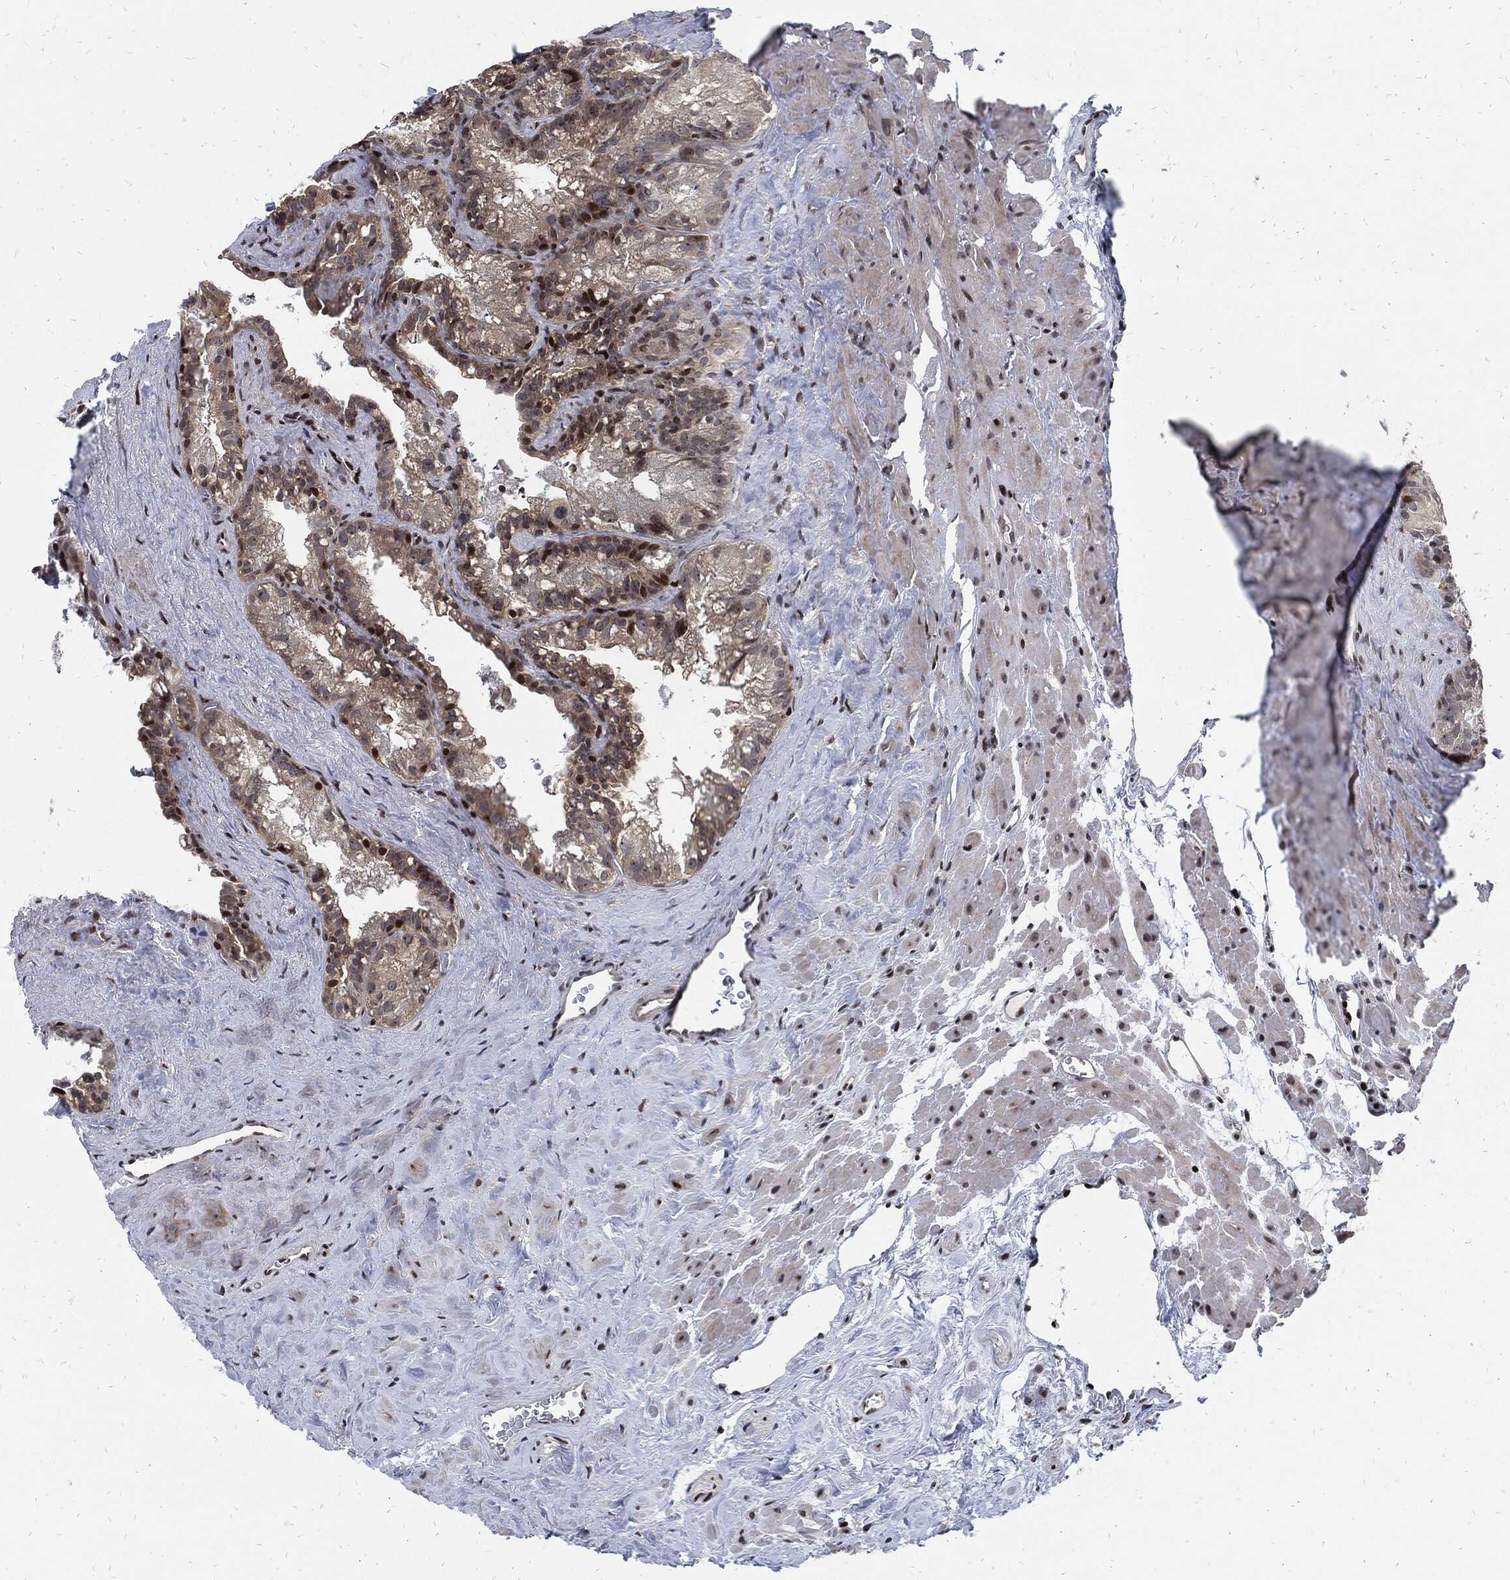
{"staining": {"intensity": "strong", "quantity": "<25%", "location": "nuclear"}, "tissue": "seminal vesicle", "cell_type": "Glandular cells", "image_type": "normal", "snomed": [{"axis": "morphology", "description": "Normal tissue, NOS"}, {"axis": "topography", "description": "Seminal veicle"}], "caption": "Immunohistochemical staining of unremarkable human seminal vesicle shows strong nuclear protein expression in about <25% of glandular cells.", "gene": "ZNF775", "patient": {"sex": "male", "age": 72}}